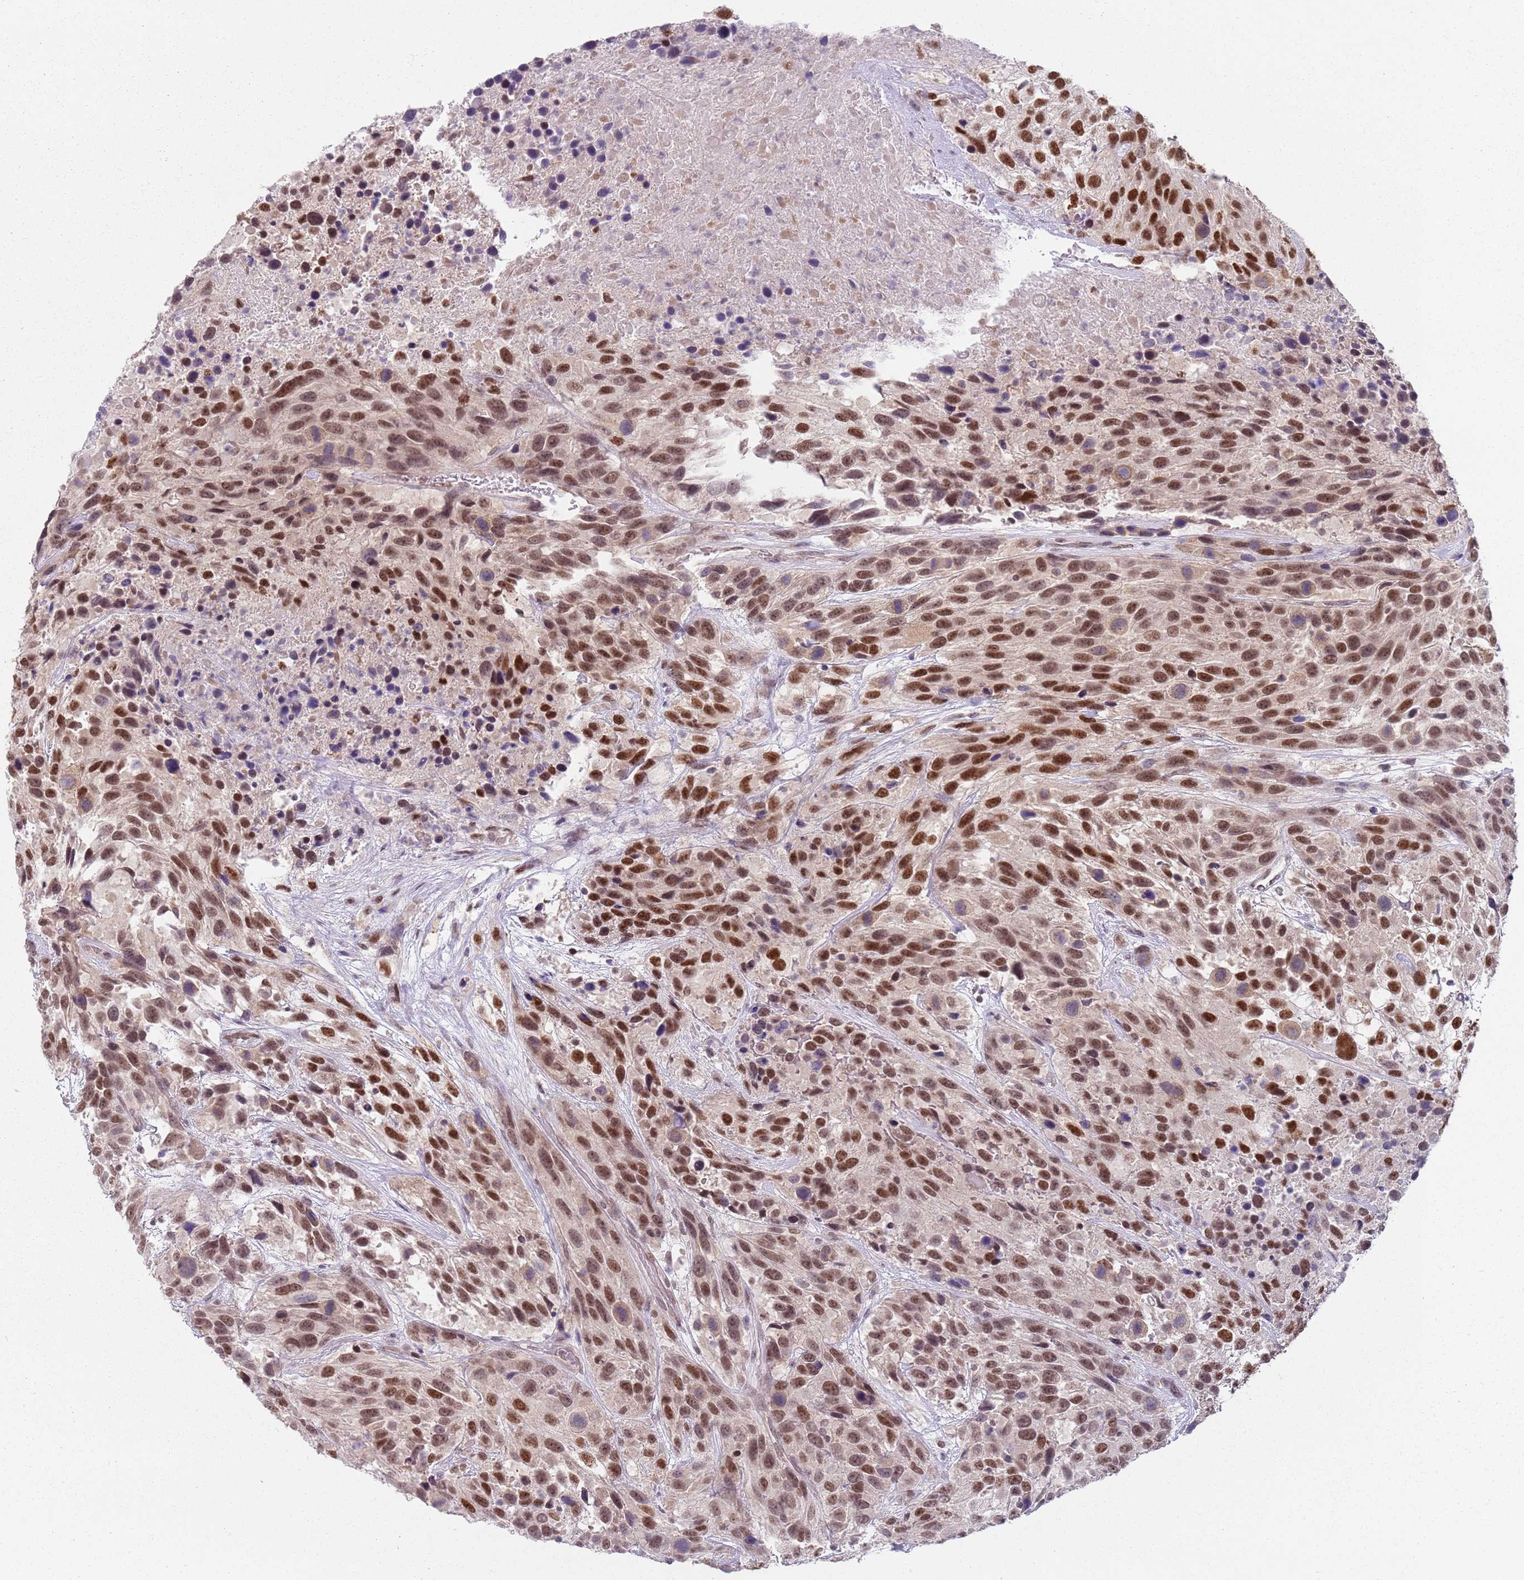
{"staining": {"intensity": "strong", "quantity": ">75%", "location": "nuclear"}, "tissue": "urothelial cancer", "cell_type": "Tumor cells", "image_type": "cancer", "snomed": [{"axis": "morphology", "description": "Urothelial carcinoma, High grade"}, {"axis": "topography", "description": "Urinary bladder"}], "caption": "The histopathology image demonstrates staining of urothelial carcinoma (high-grade), revealing strong nuclear protein expression (brown color) within tumor cells. The protein is shown in brown color, while the nuclei are stained blue.", "gene": "SMARCAL1", "patient": {"sex": "female", "age": 70}}